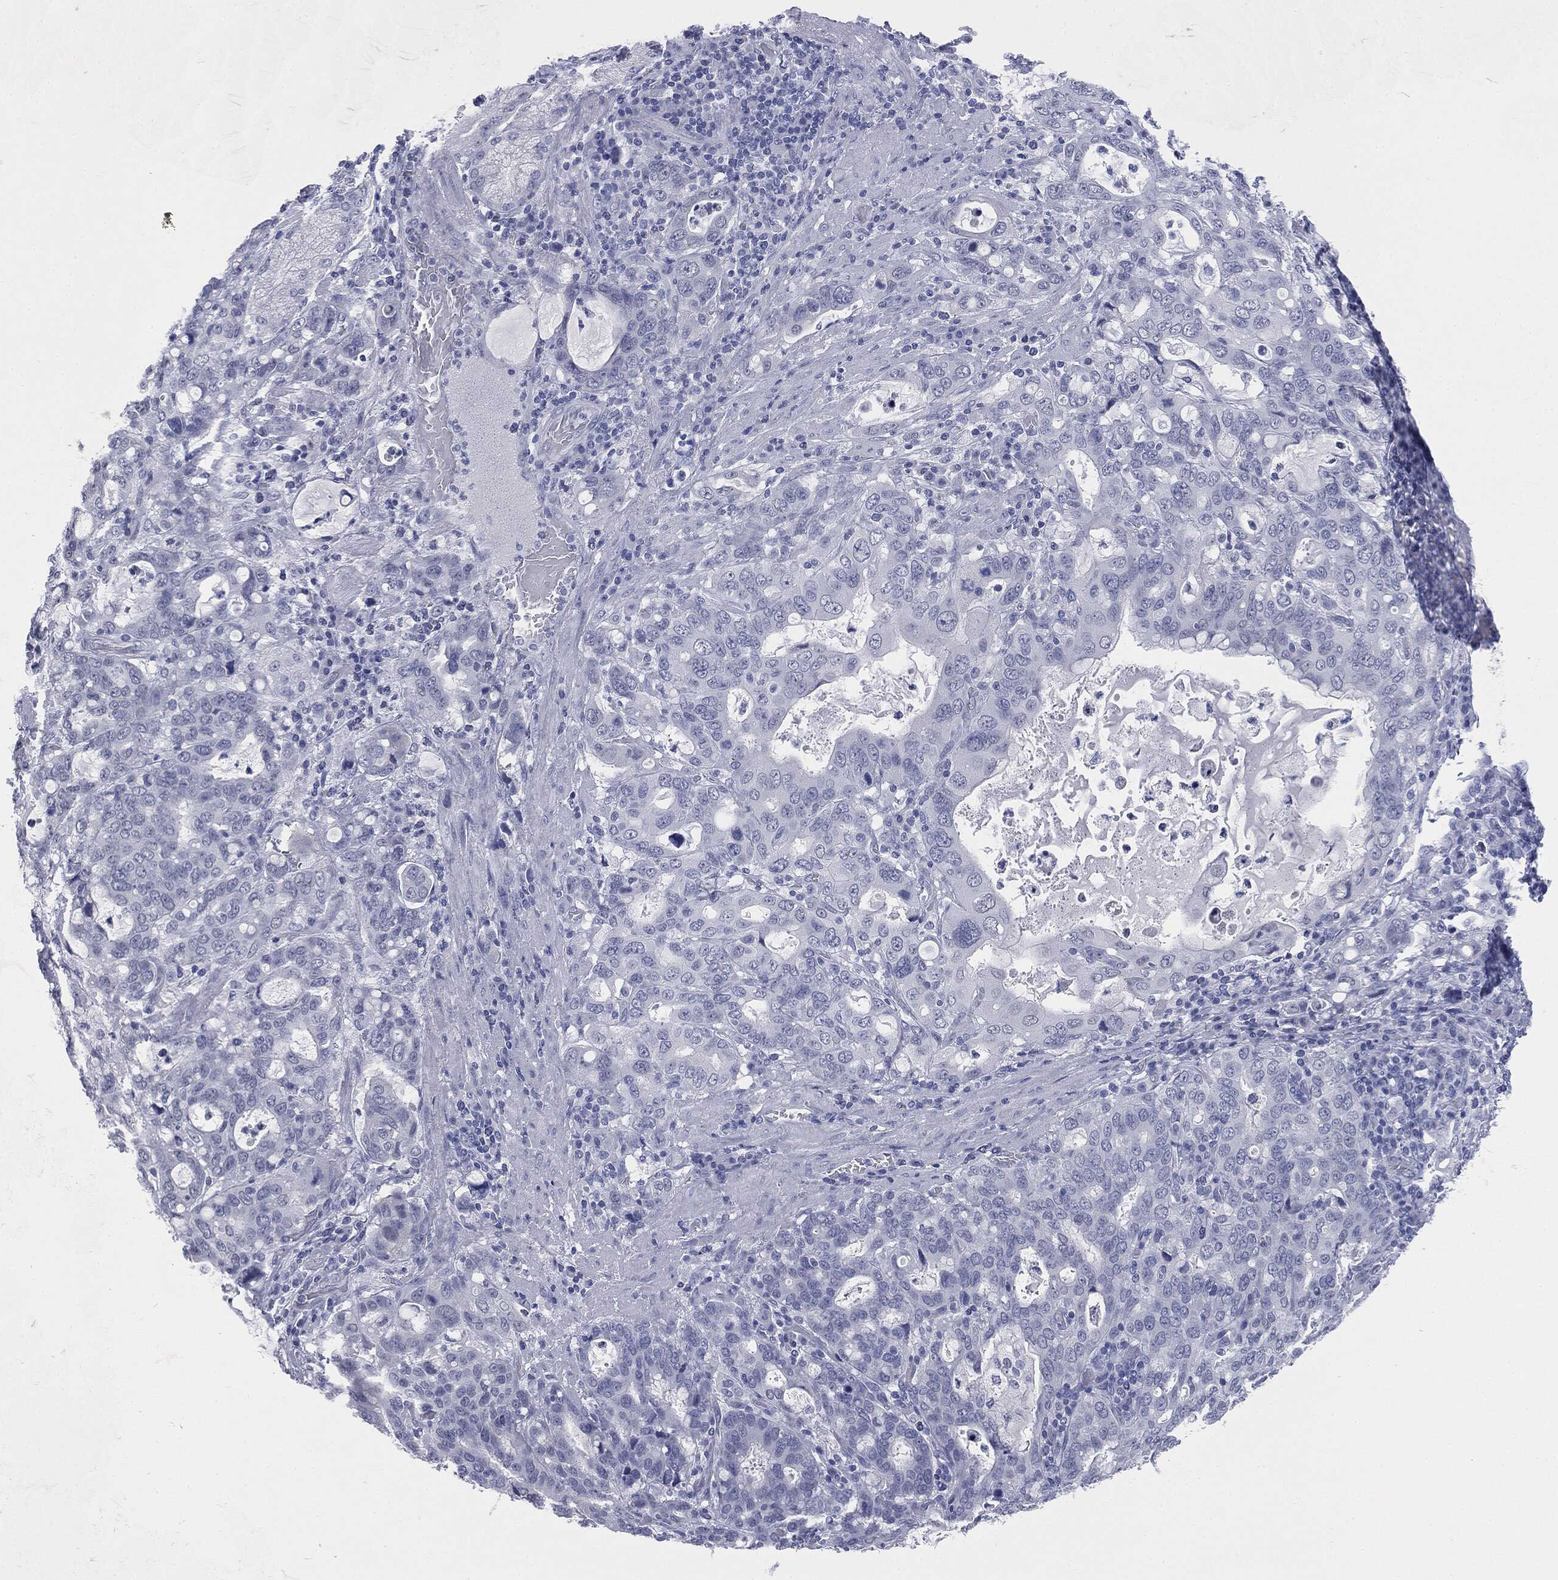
{"staining": {"intensity": "negative", "quantity": "none", "location": "none"}, "tissue": "stomach cancer", "cell_type": "Tumor cells", "image_type": "cancer", "snomed": [{"axis": "morphology", "description": "Adenocarcinoma, NOS"}, {"axis": "topography", "description": "Stomach, upper"}, {"axis": "topography", "description": "Stomach"}], "caption": "Tumor cells show no significant staining in adenocarcinoma (stomach).", "gene": "ATP2A1", "patient": {"sex": "male", "age": 62}}